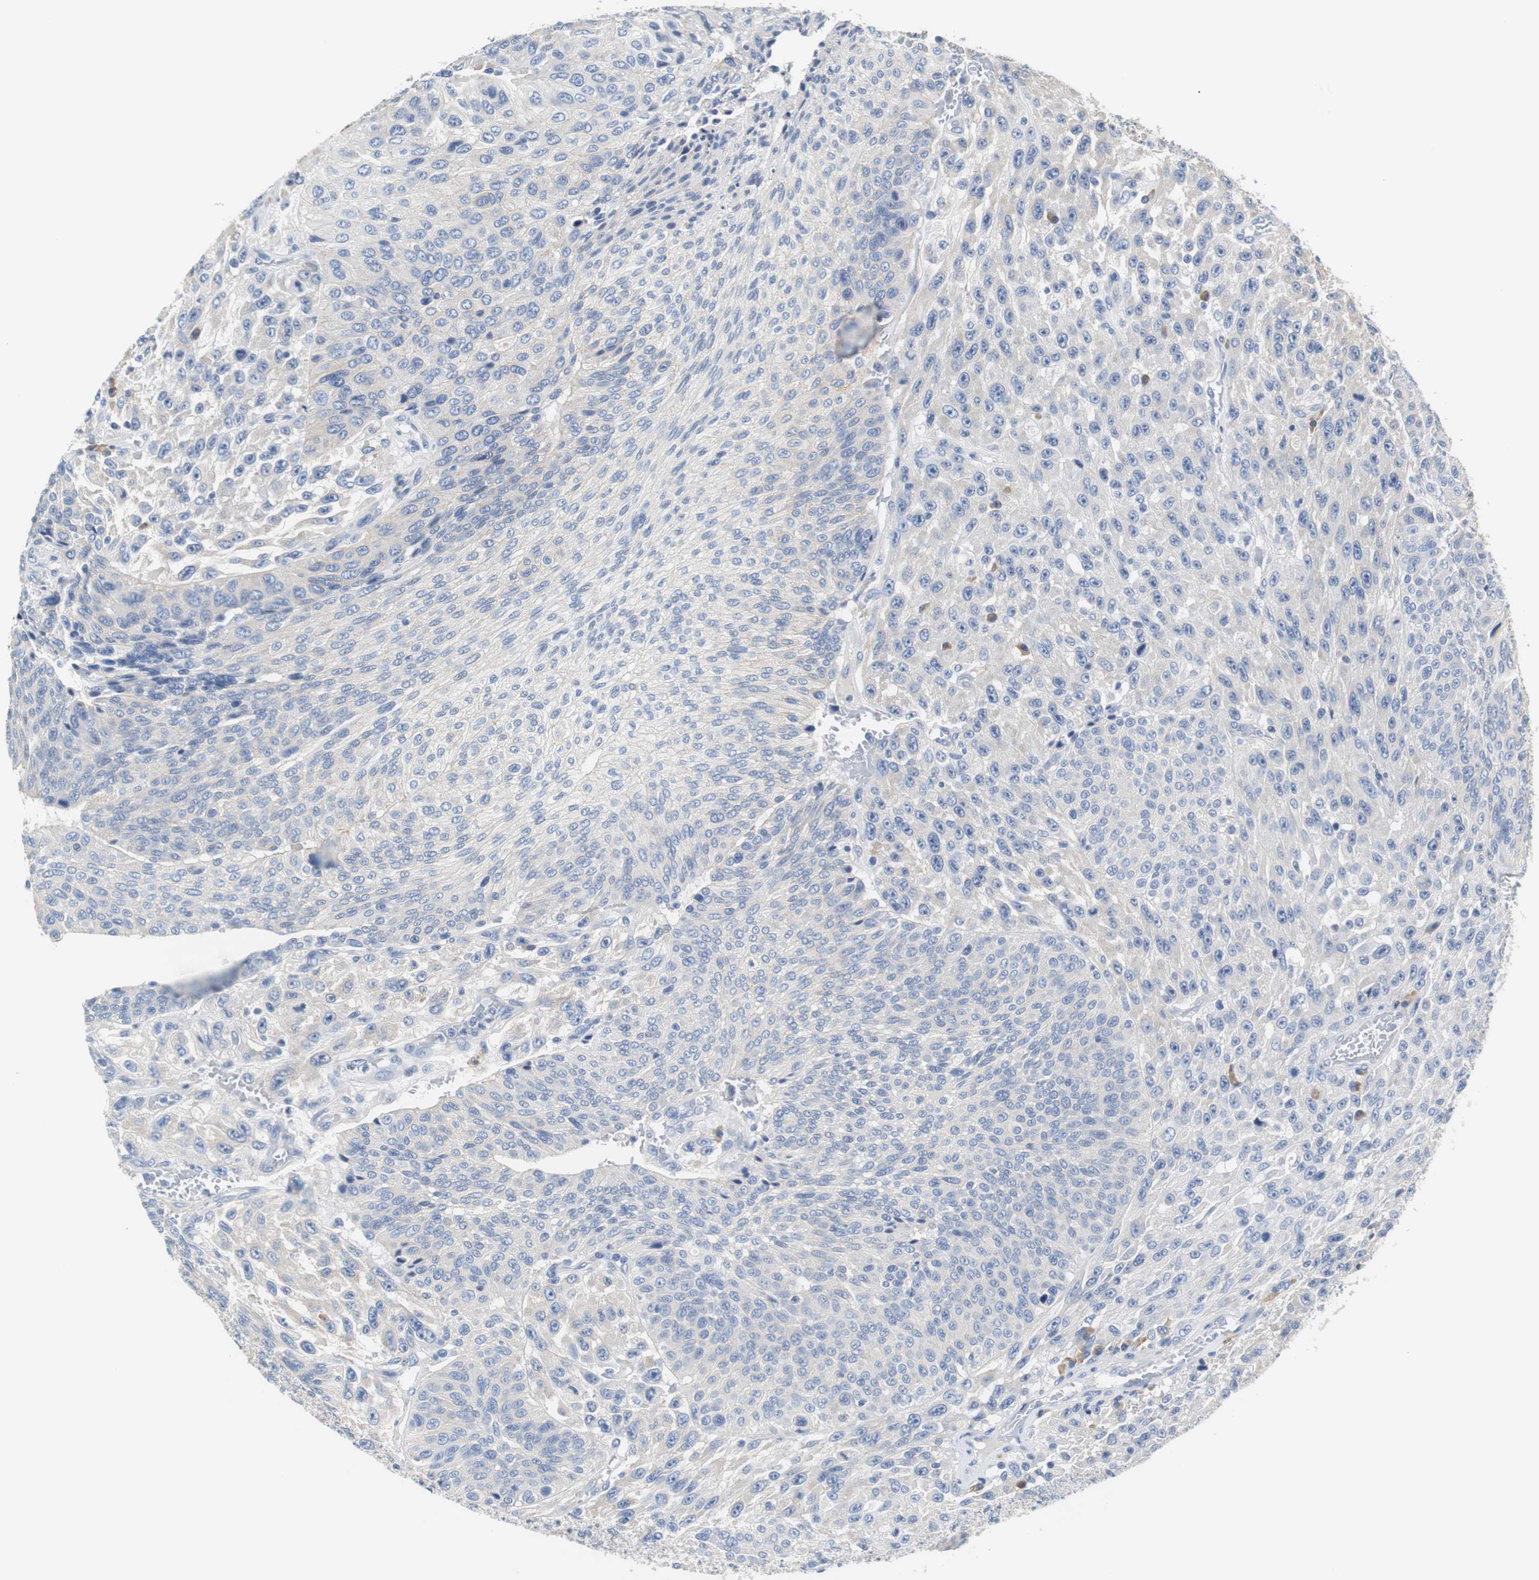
{"staining": {"intensity": "negative", "quantity": "none", "location": "none"}, "tissue": "urothelial cancer", "cell_type": "Tumor cells", "image_type": "cancer", "snomed": [{"axis": "morphology", "description": "Urothelial carcinoma, High grade"}, {"axis": "topography", "description": "Urinary bladder"}], "caption": "IHC photomicrograph of high-grade urothelial carcinoma stained for a protein (brown), which displays no staining in tumor cells.", "gene": "PCK1", "patient": {"sex": "male", "age": 66}}